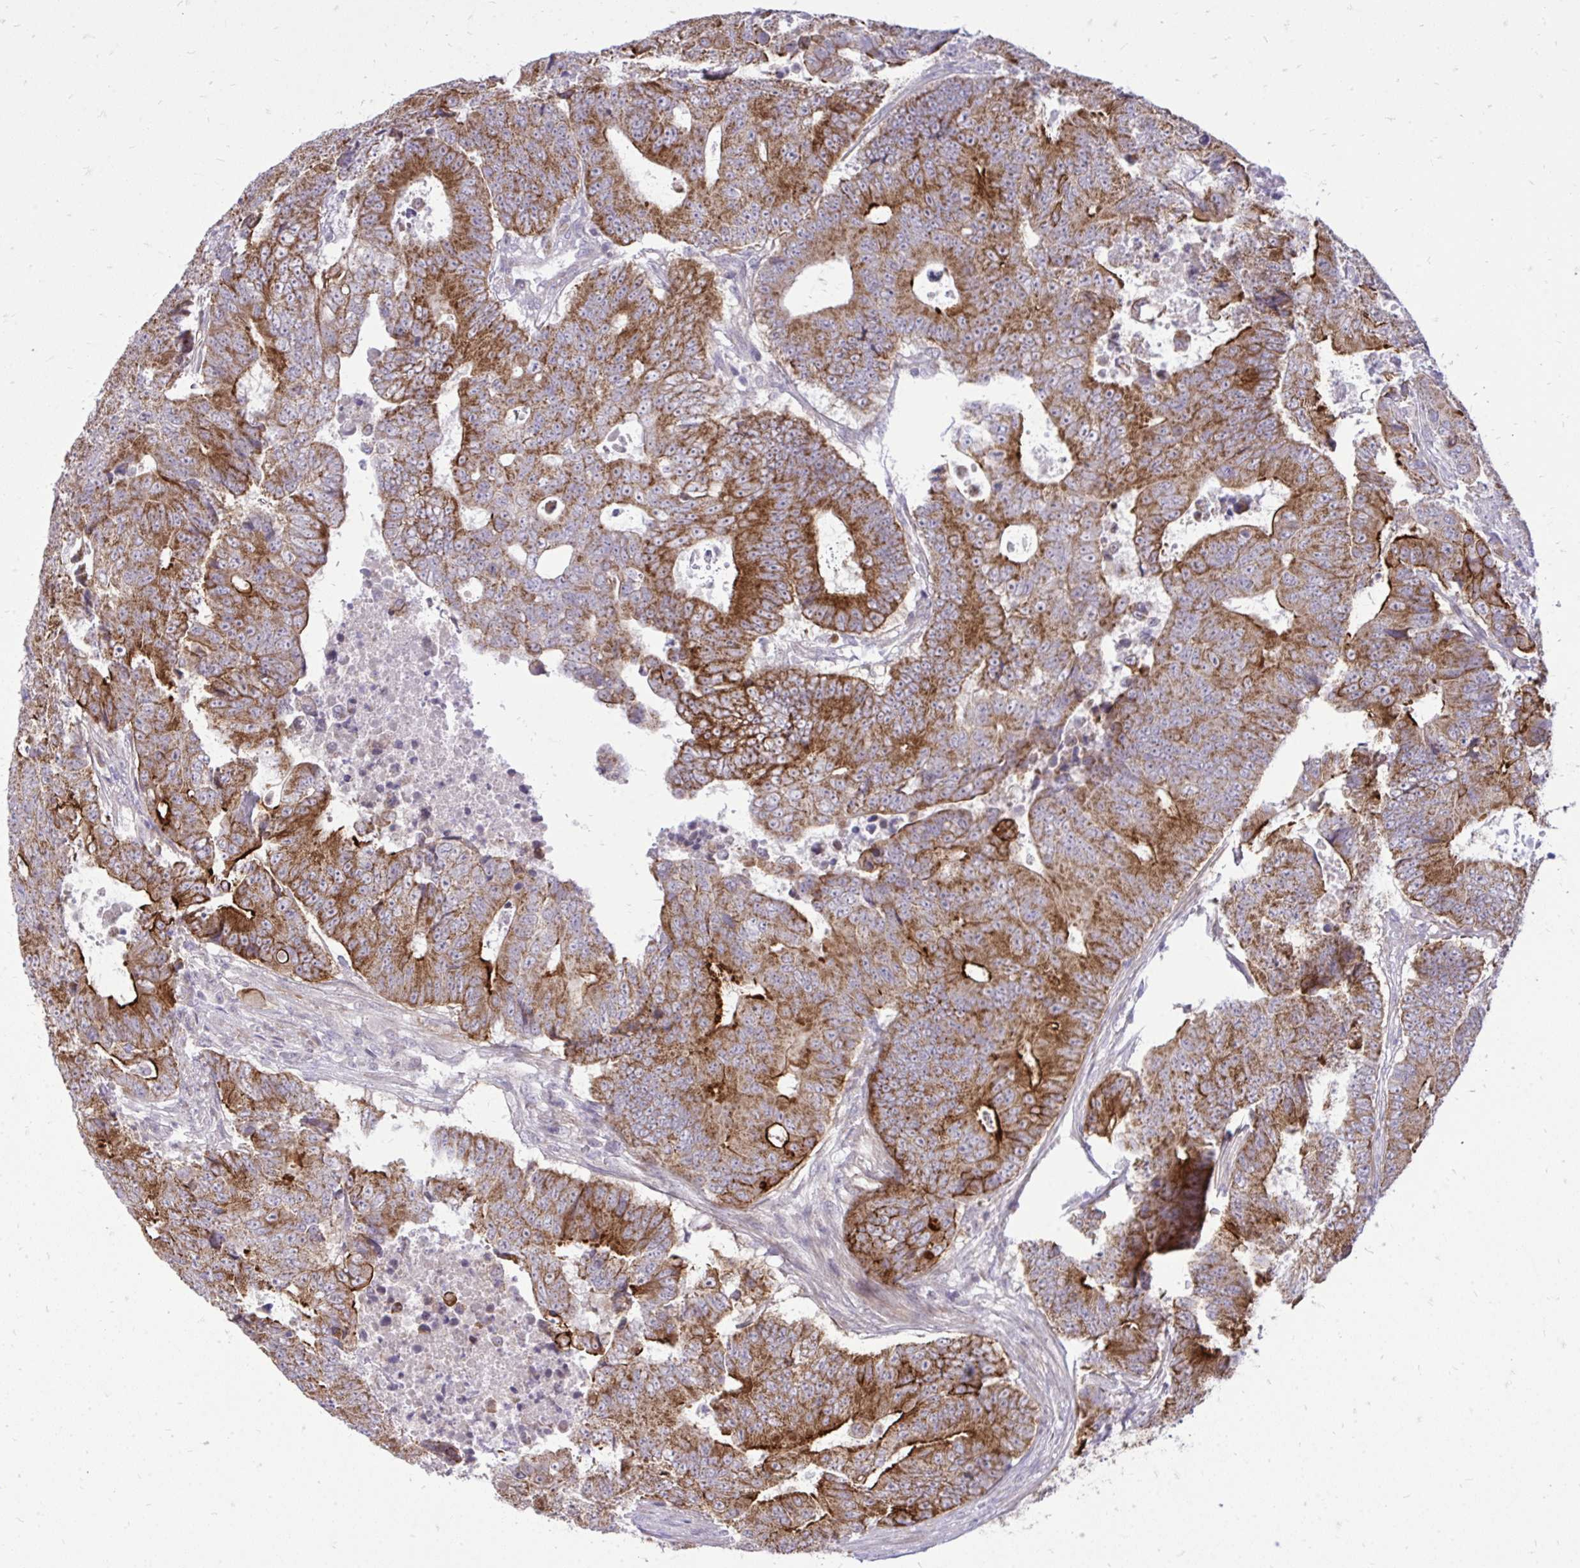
{"staining": {"intensity": "strong", "quantity": ">75%", "location": "cytoplasmic/membranous"}, "tissue": "colorectal cancer", "cell_type": "Tumor cells", "image_type": "cancer", "snomed": [{"axis": "morphology", "description": "Adenocarcinoma, NOS"}, {"axis": "topography", "description": "Colon"}], "caption": "An immunohistochemistry (IHC) photomicrograph of neoplastic tissue is shown. Protein staining in brown highlights strong cytoplasmic/membranous positivity in colorectal cancer (adenocarcinoma) within tumor cells.", "gene": "SPTBN2", "patient": {"sex": "female", "age": 48}}